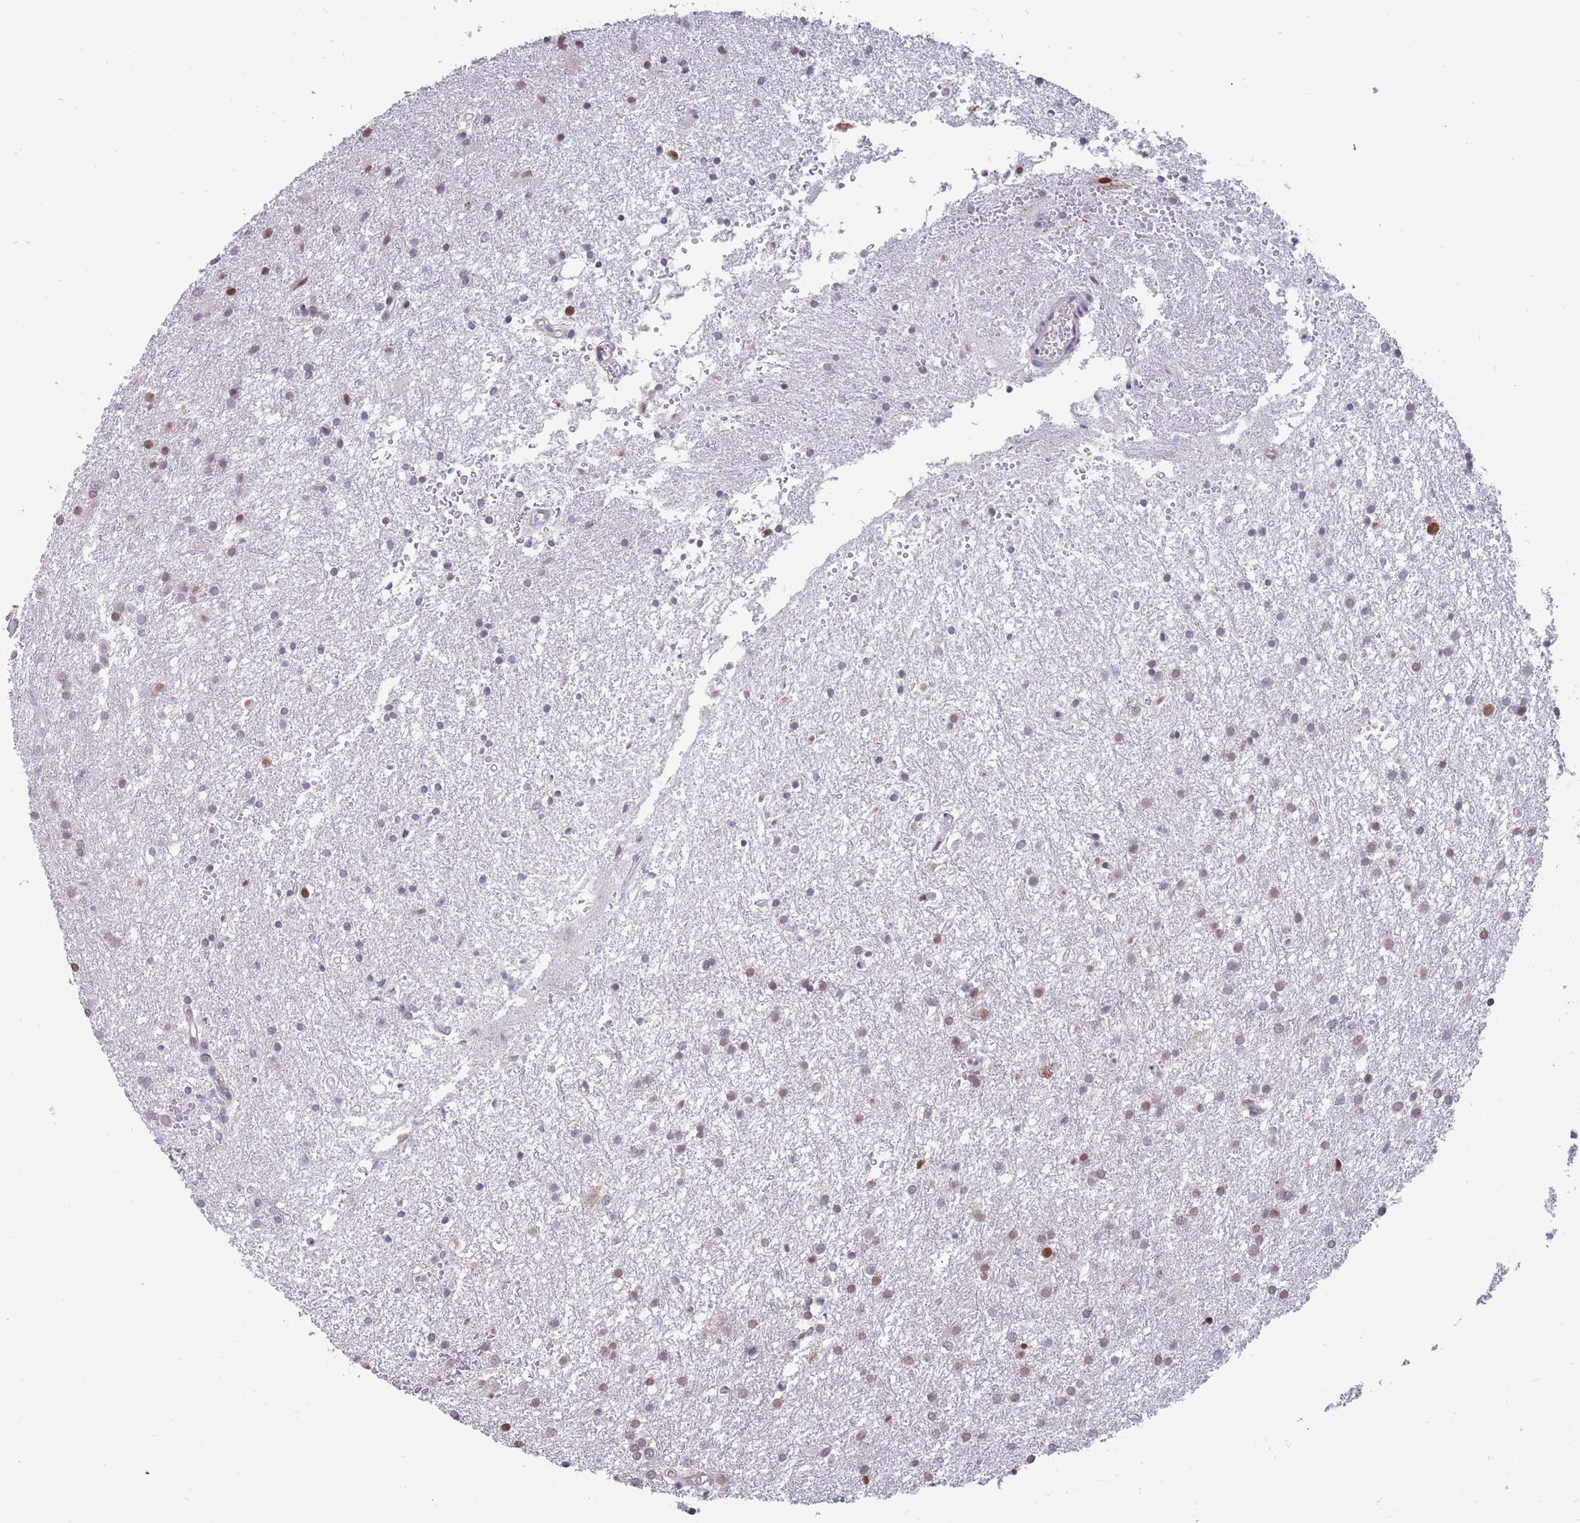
{"staining": {"intensity": "moderate", "quantity": "25%-75%", "location": "nuclear"}, "tissue": "glioma", "cell_type": "Tumor cells", "image_type": "cancer", "snomed": [{"axis": "morphology", "description": "Glioma, malignant, High grade"}, {"axis": "topography", "description": "Brain"}], "caption": "Immunohistochemistry (IHC) histopathology image of neoplastic tissue: malignant glioma (high-grade) stained using immunohistochemistry reveals medium levels of moderate protein expression localized specifically in the nuclear of tumor cells, appearing as a nuclear brown color.", "gene": "TARBP2", "patient": {"sex": "female", "age": 50}}